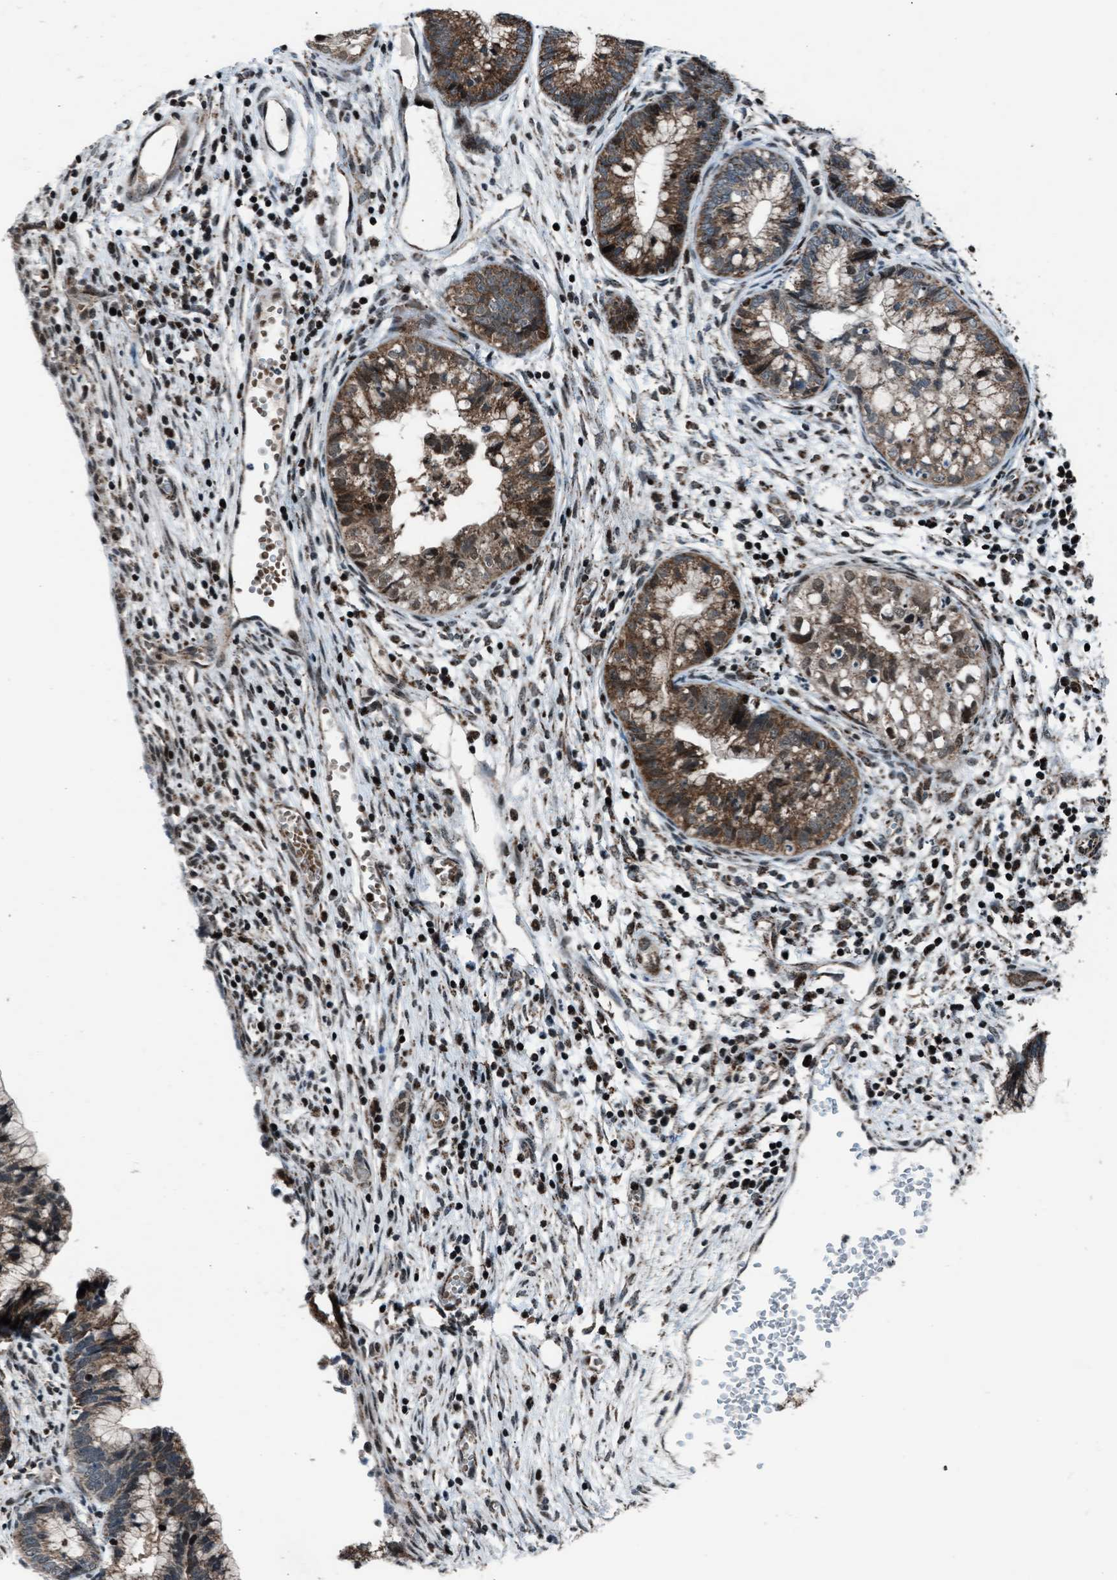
{"staining": {"intensity": "moderate", "quantity": ">75%", "location": "cytoplasmic/membranous"}, "tissue": "cervical cancer", "cell_type": "Tumor cells", "image_type": "cancer", "snomed": [{"axis": "morphology", "description": "Adenocarcinoma, NOS"}, {"axis": "topography", "description": "Cervix"}], "caption": "Immunohistochemistry histopathology image of neoplastic tissue: human cervical cancer (adenocarcinoma) stained using immunohistochemistry (IHC) reveals medium levels of moderate protein expression localized specifically in the cytoplasmic/membranous of tumor cells, appearing as a cytoplasmic/membranous brown color.", "gene": "MORC3", "patient": {"sex": "female", "age": 44}}